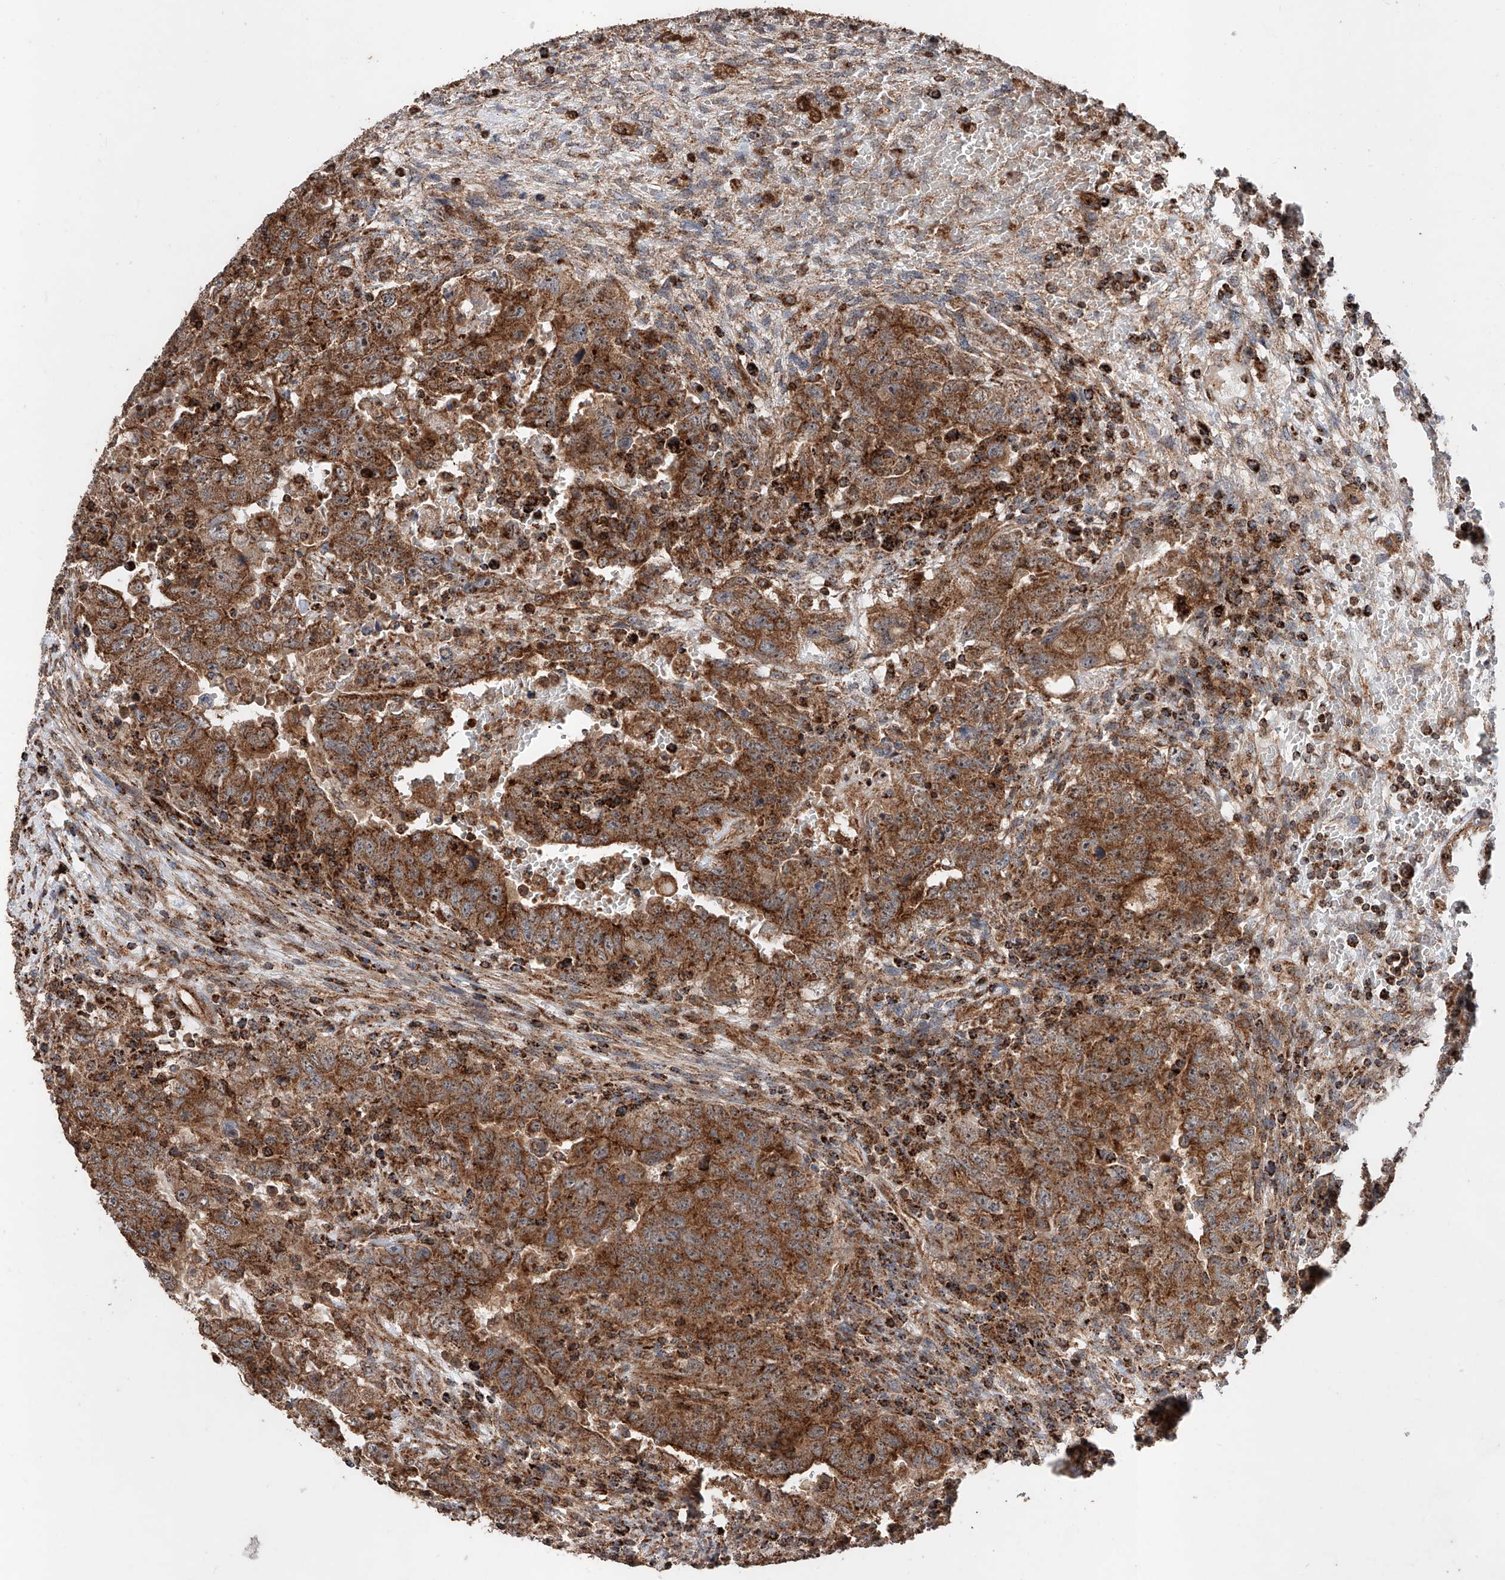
{"staining": {"intensity": "strong", "quantity": ">75%", "location": "cytoplasmic/membranous"}, "tissue": "testis cancer", "cell_type": "Tumor cells", "image_type": "cancer", "snomed": [{"axis": "morphology", "description": "Carcinoma, Embryonal, NOS"}, {"axis": "topography", "description": "Testis"}], "caption": "A micrograph showing strong cytoplasmic/membranous positivity in approximately >75% of tumor cells in testis cancer (embryonal carcinoma), as visualized by brown immunohistochemical staining.", "gene": "PISD", "patient": {"sex": "male", "age": 26}}